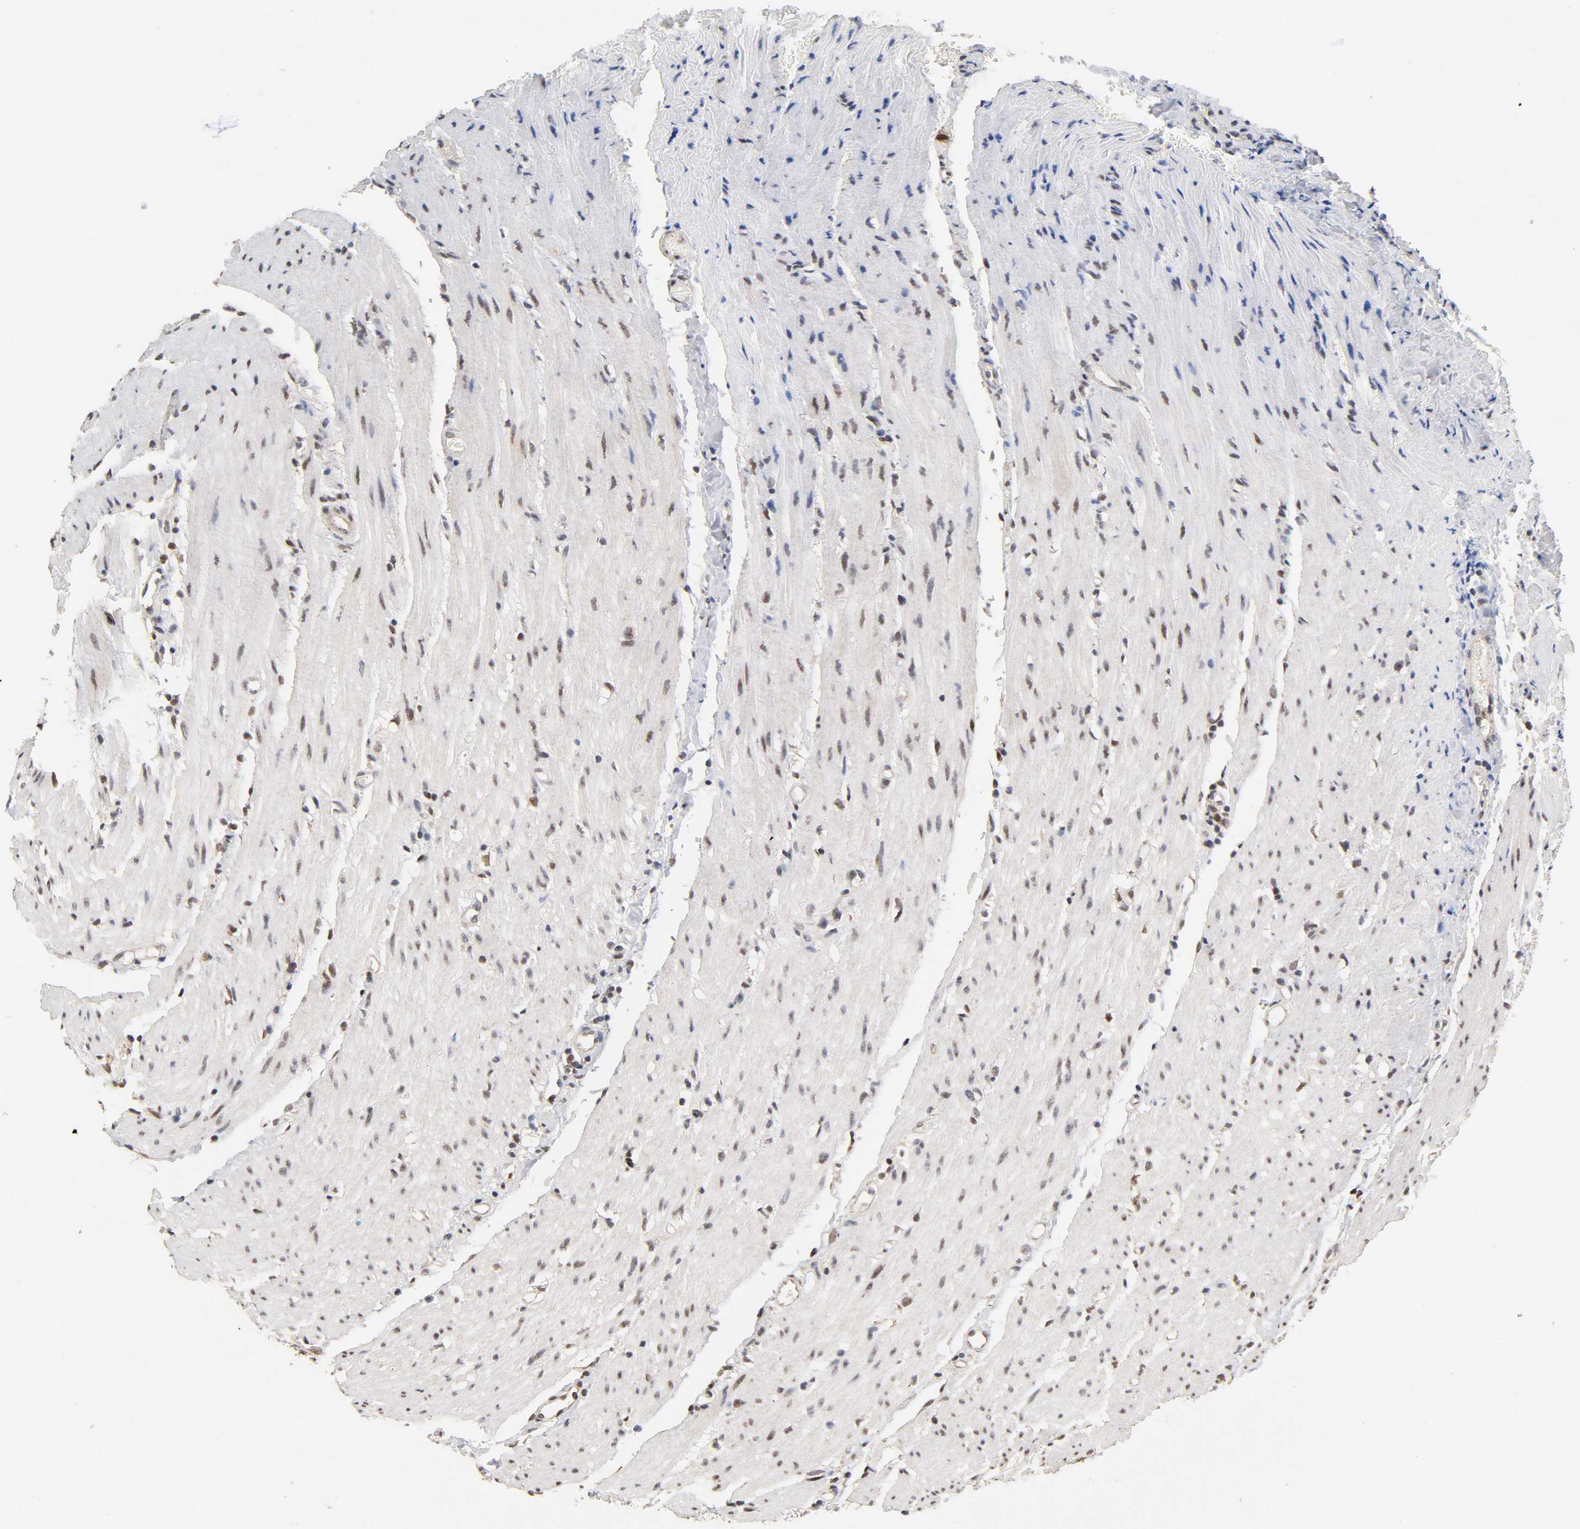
{"staining": {"intensity": "weak", "quantity": "25%-75%", "location": "nuclear"}, "tissue": "colorectal cancer", "cell_type": "Tumor cells", "image_type": "cancer", "snomed": [{"axis": "morphology", "description": "Adenocarcinoma, NOS"}, {"axis": "topography", "description": "Colon"}], "caption": "Weak nuclear expression is seen in approximately 25%-75% of tumor cells in colorectal cancer.", "gene": "TP53RK", "patient": {"sex": "female", "age": 57}}